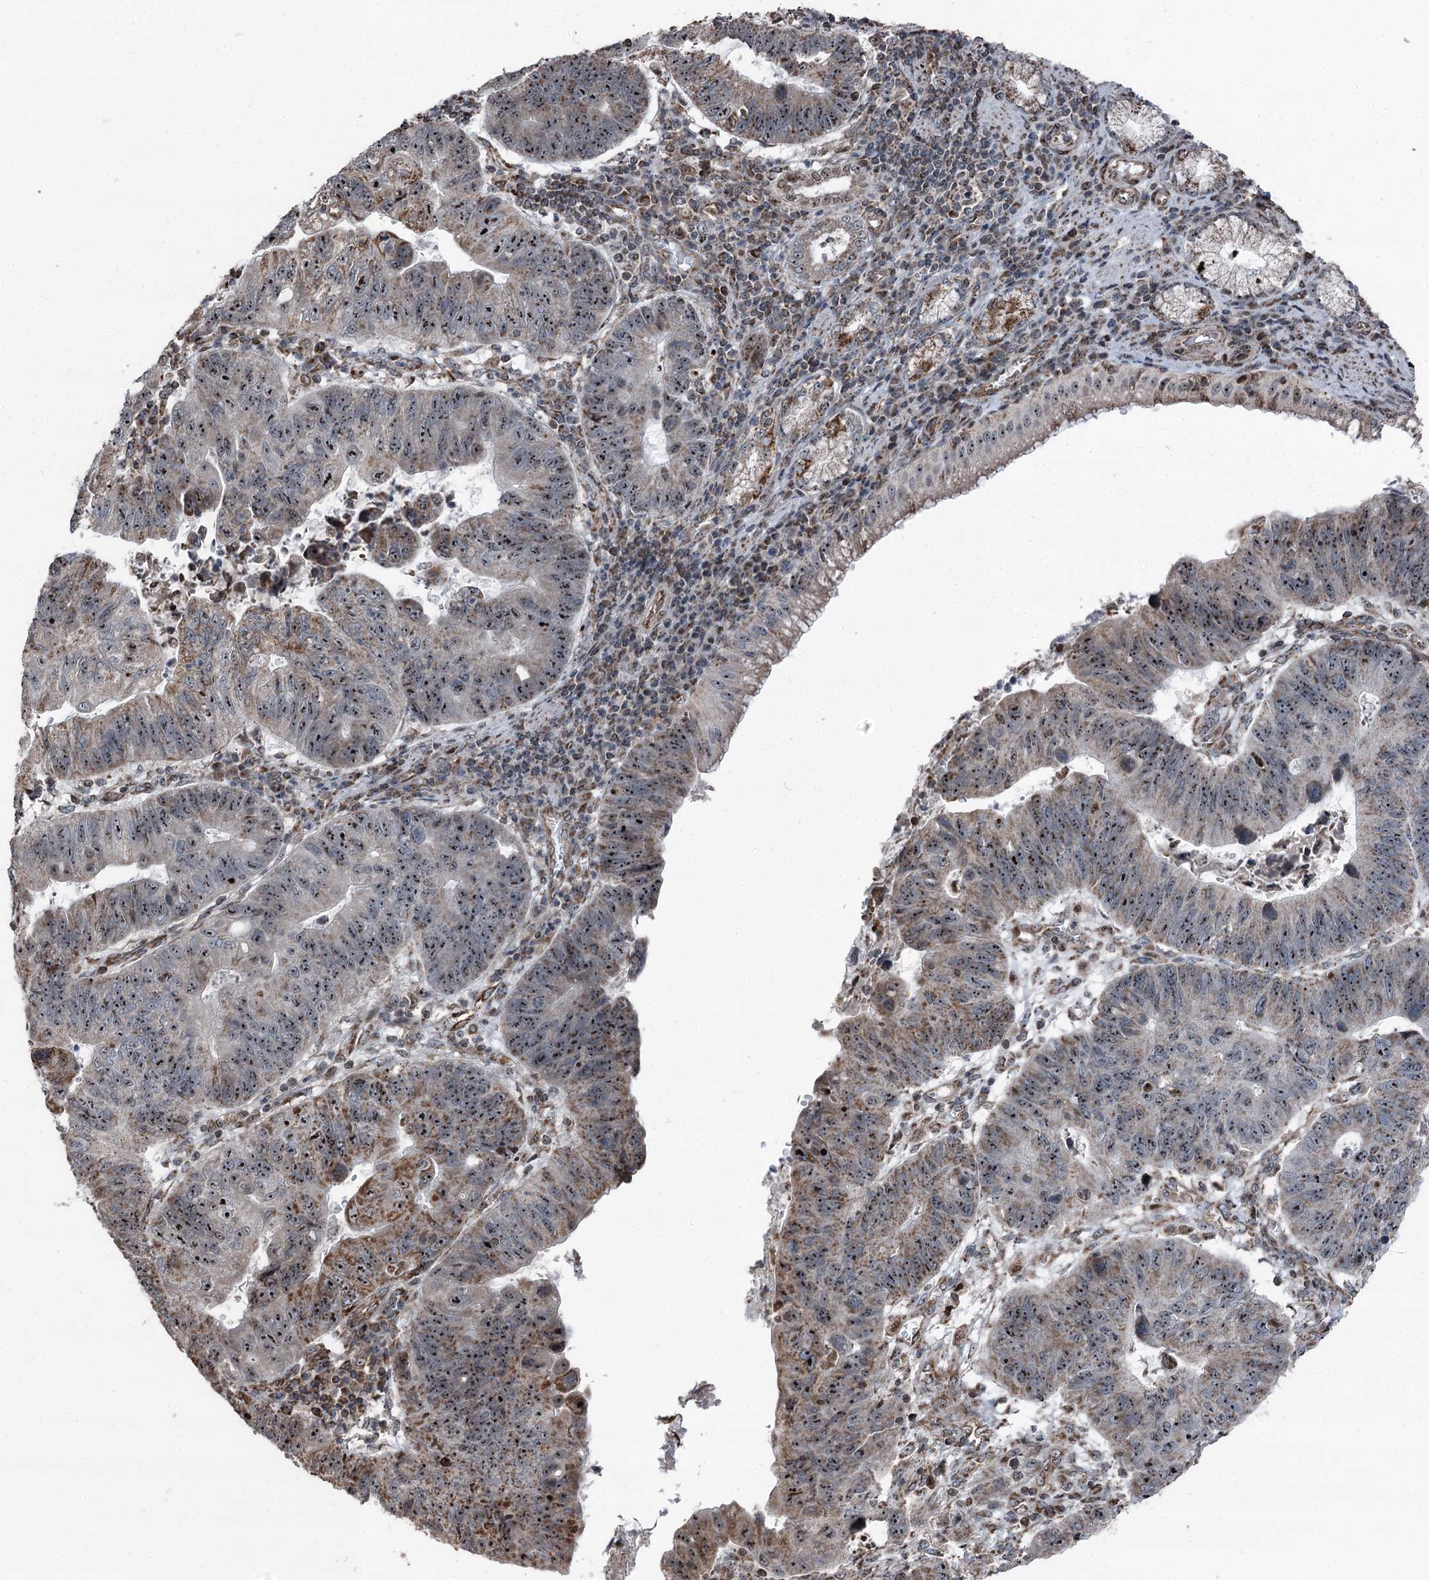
{"staining": {"intensity": "strong", "quantity": ">75%", "location": "nuclear"}, "tissue": "stomach cancer", "cell_type": "Tumor cells", "image_type": "cancer", "snomed": [{"axis": "morphology", "description": "Adenocarcinoma, NOS"}, {"axis": "topography", "description": "Stomach"}], "caption": "Strong nuclear protein expression is seen in about >75% of tumor cells in adenocarcinoma (stomach).", "gene": "STEEP1", "patient": {"sex": "male", "age": 59}}